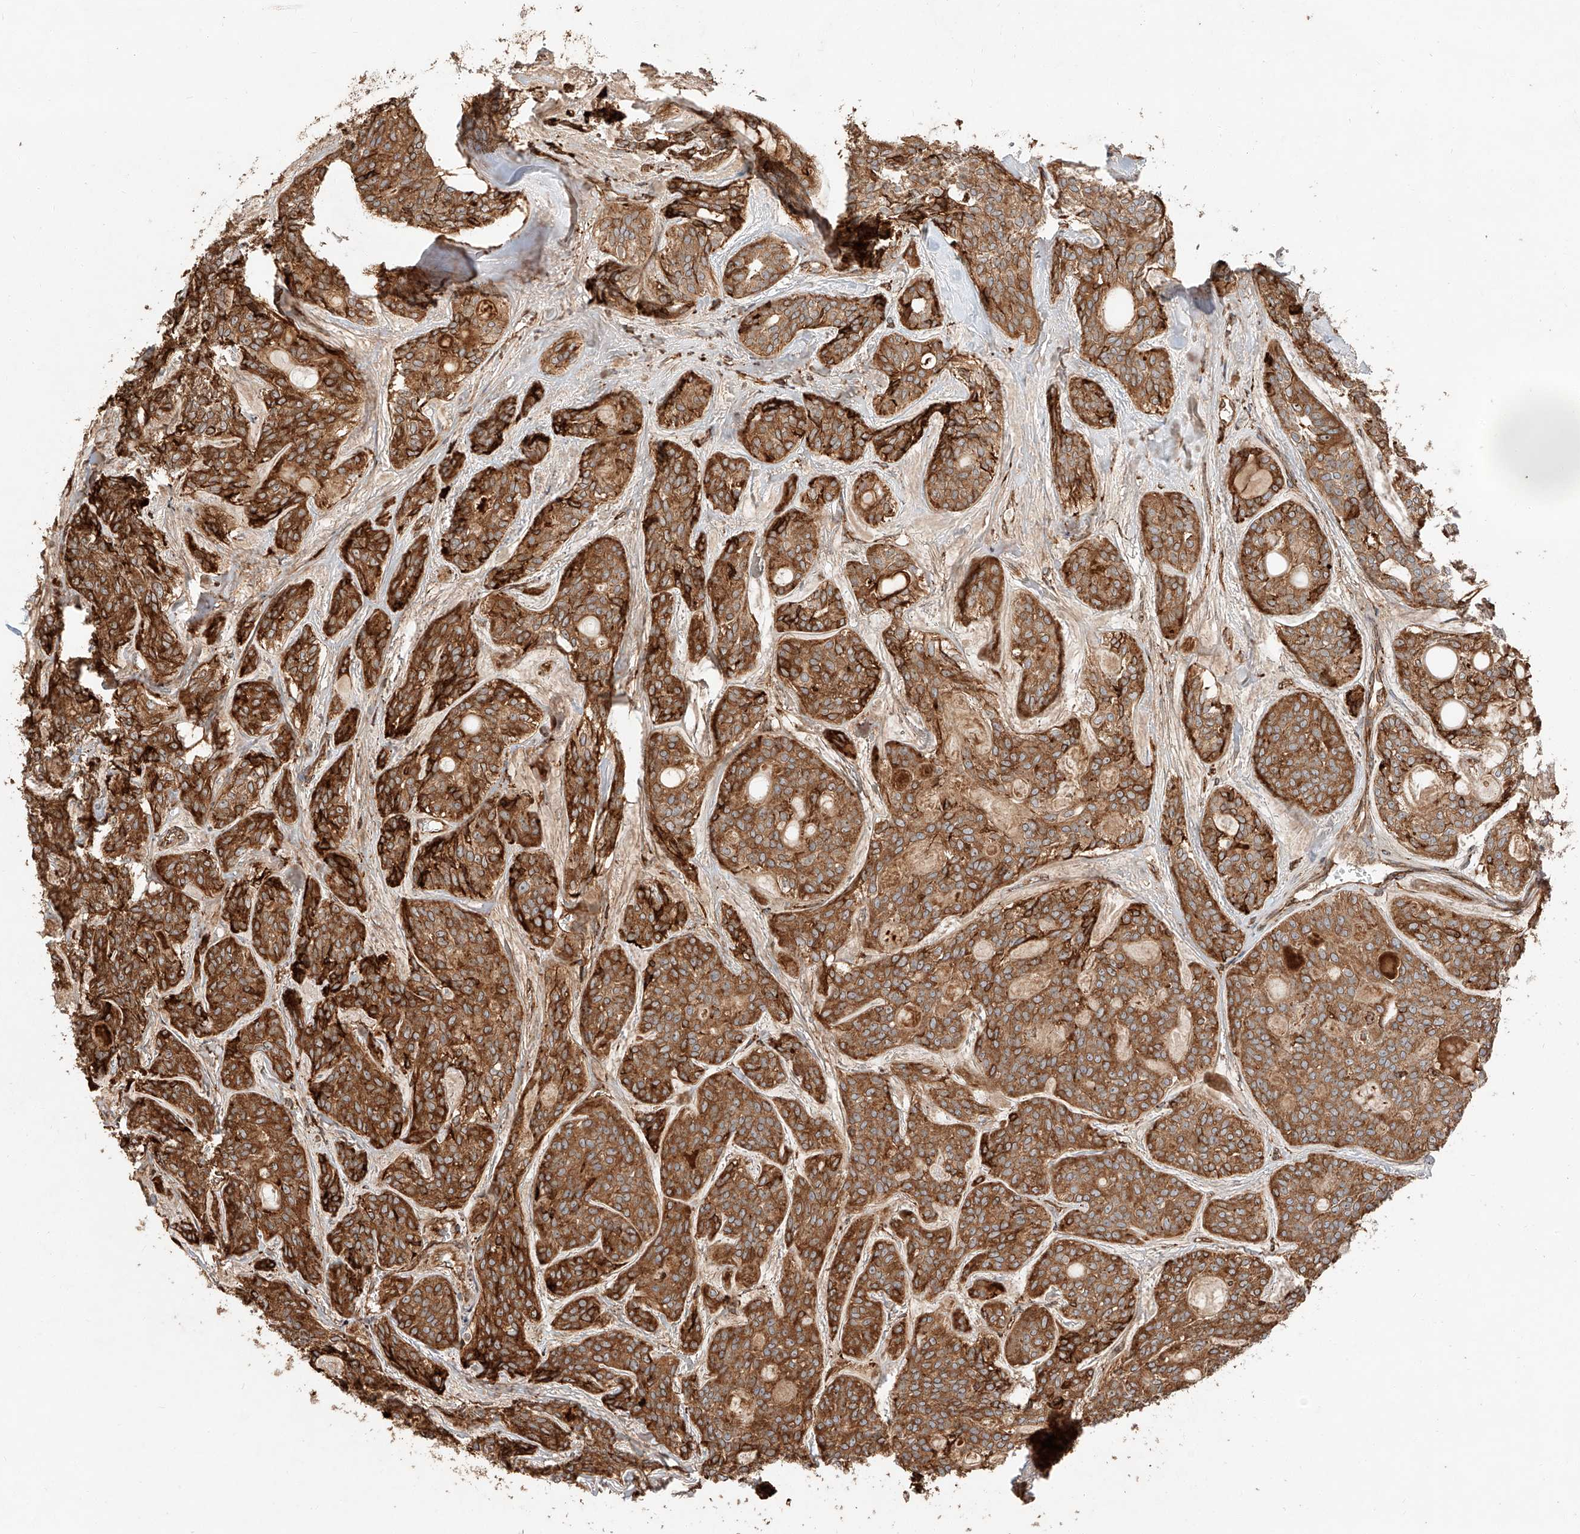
{"staining": {"intensity": "strong", "quantity": ">75%", "location": "cytoplasmic/membranous"}, "tissue": "head and neck cancer", "cell_type": "Tumor cells", "image_type": "cancer", "snomed": [{"axis": "morphology", "description": "Adenocarcinoma, NOS"}, {"axis": "topography", "description": "Head-Neck"}], "caption": "Strong cytoplasmic/membranous staining is seen in approximately >75% of tumor cells in adenocarcinoma (head and neck).", "gene": "ZNF84", "patient": {"sex": "male", "age": 66}}